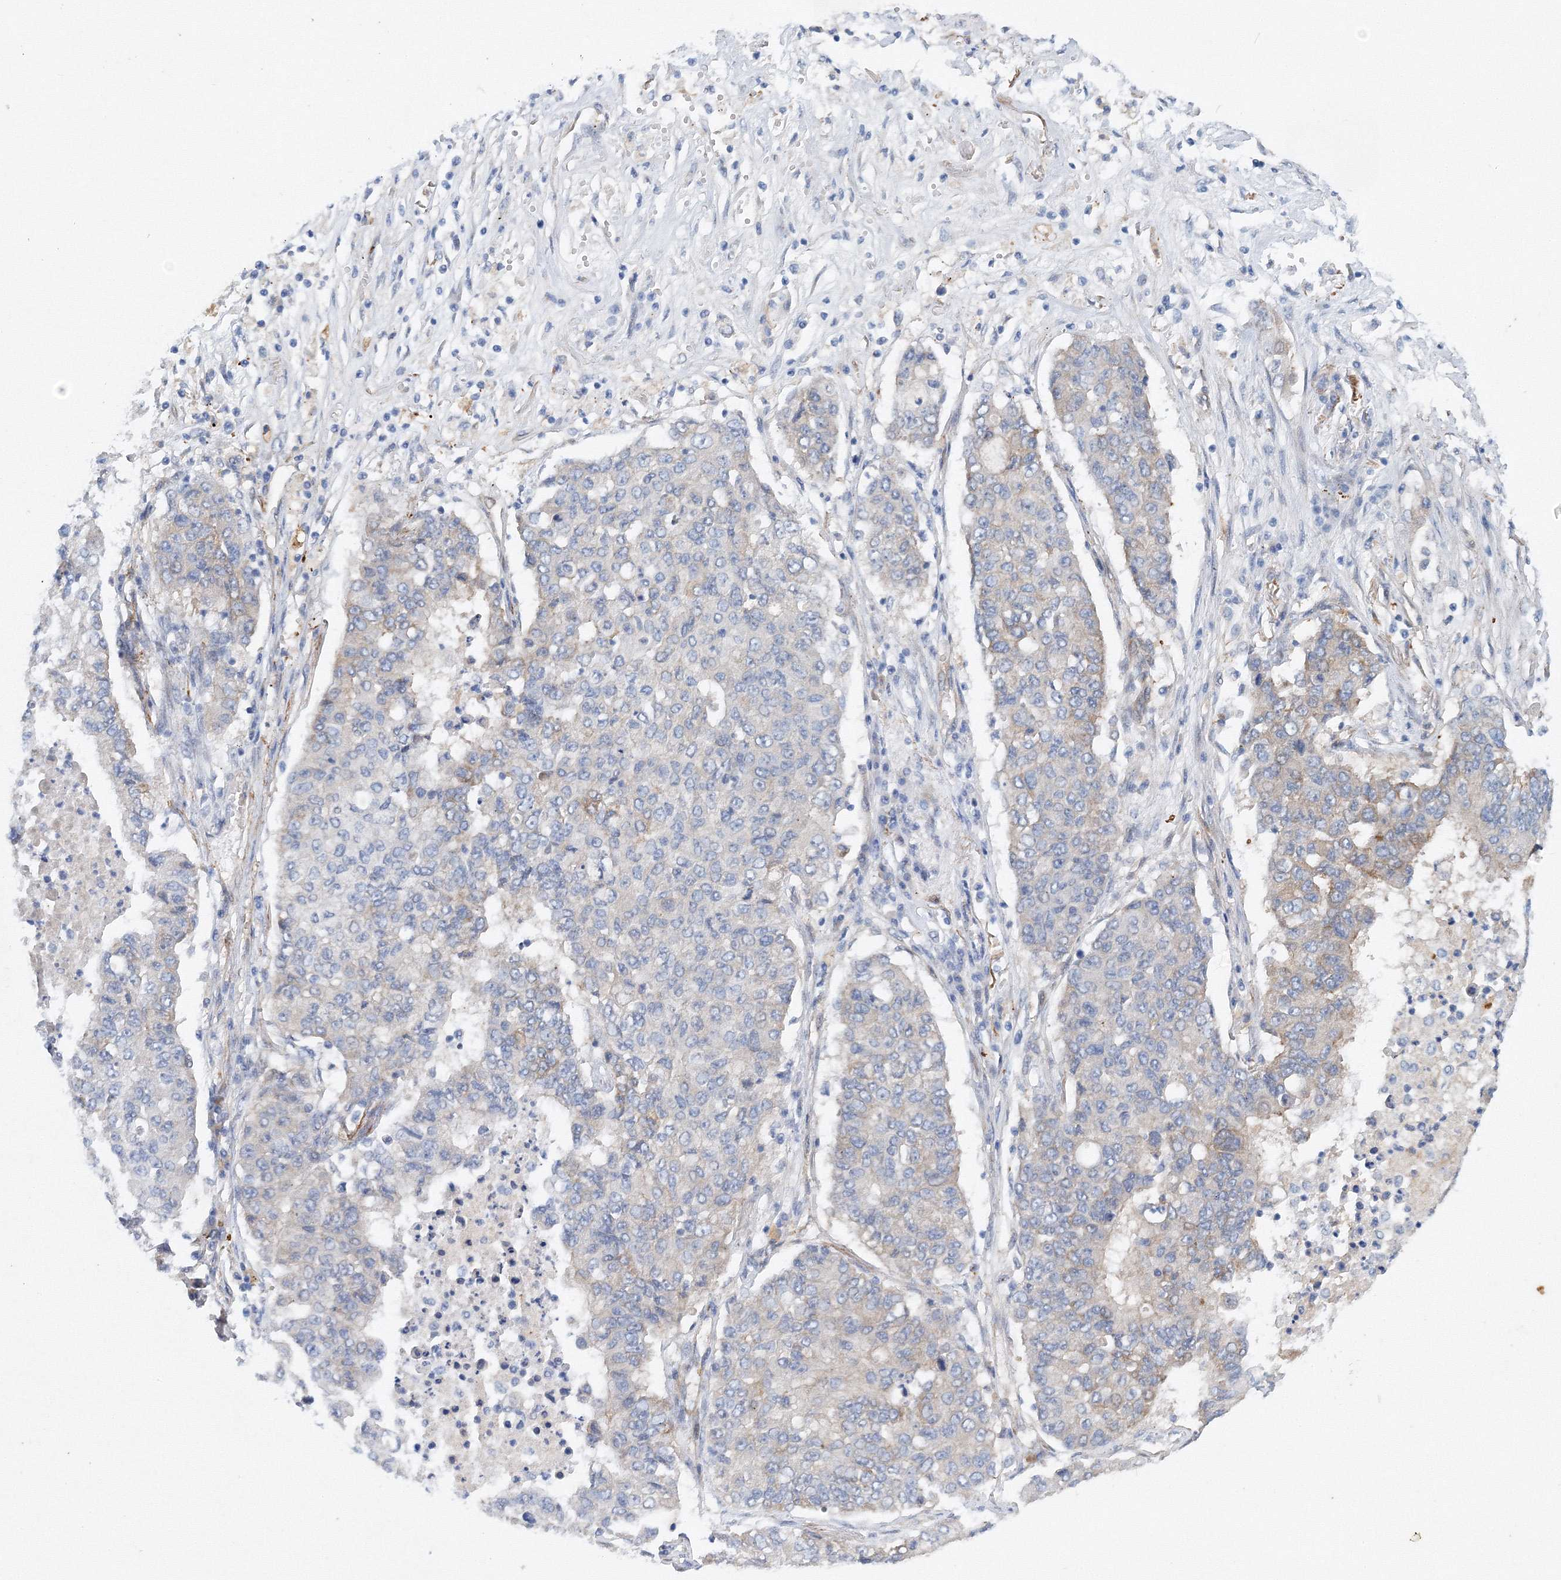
{"staining": {"intensity": "negative", "quantity": "none", "location": "none"}, "tissue": "lung cancer", "cell_type": "Tumor cells", "image_type": "cancer", "snomed": [{"axis": "morphology", "description": "Squamous cell carcinoma, NOS"}, {"axis": "topography", "description": "Lung"}], "caption": "An image of human lung cancer is negative for staining in tumor cells.", "gene": "TANC1", "patient": {"sex": "male", "age": 74}}